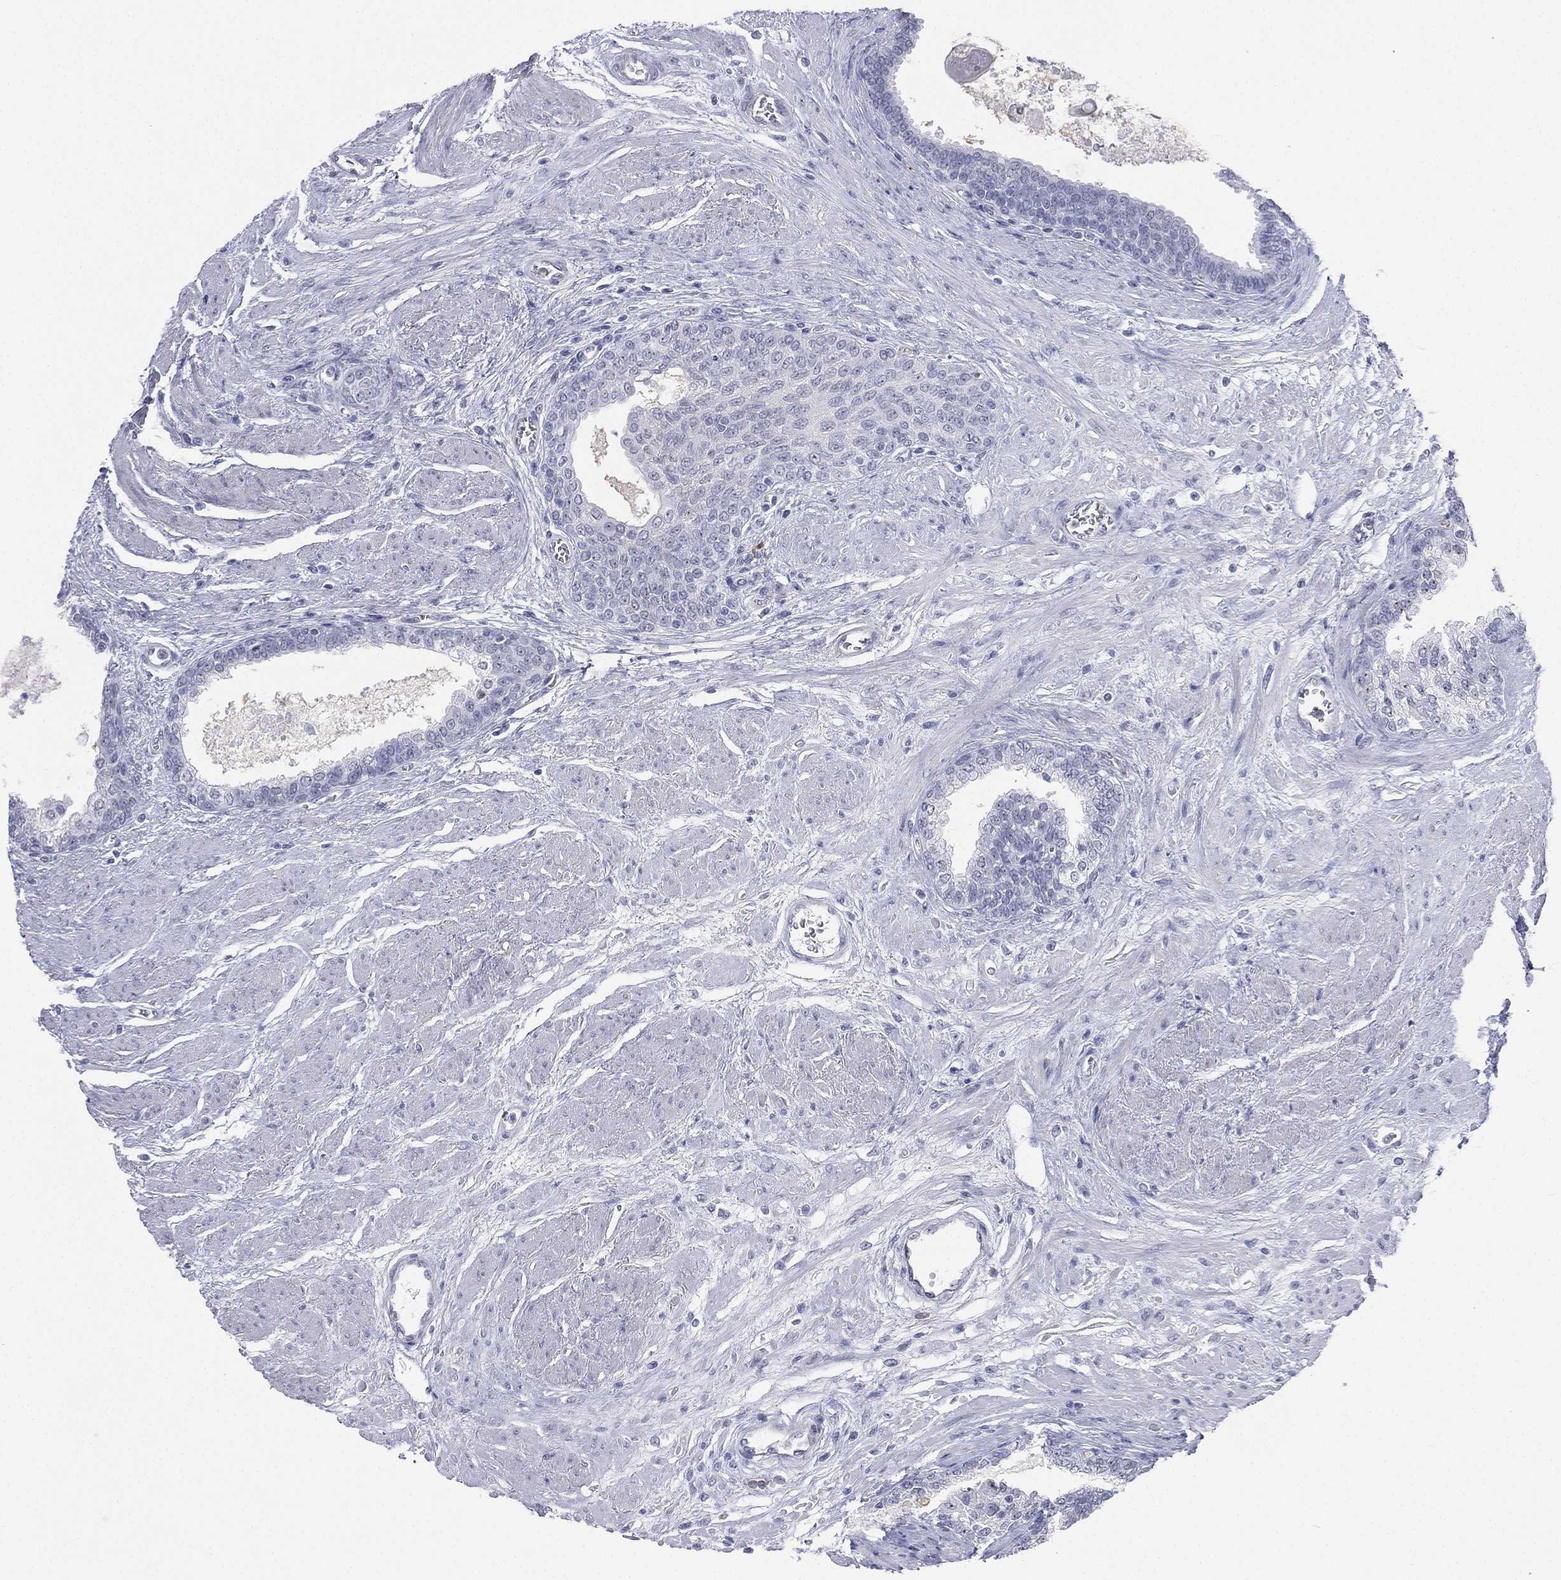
{"staining": {"intensity": "negative", "quantity": "none", "location": "none"}, "tissue": "prostate cancer", "cell_type": "Tumor cells", "image_type": "cancer", "snomed": [{"axis": "morphology", "description": "Adenocarcinoma, NOS"}, {"axis": "topography", "description": "Prostate and seminal vesicle, NOS"}, {"axis": "topography", "description": "Prostate"}], "caption": "This is an immunohistochemistry photomicrograph of human prostate adenocarcinoma. There is no expression in tumor cells.", "gene": "CD22", "patient": {"sex": "male", "age": 62}}